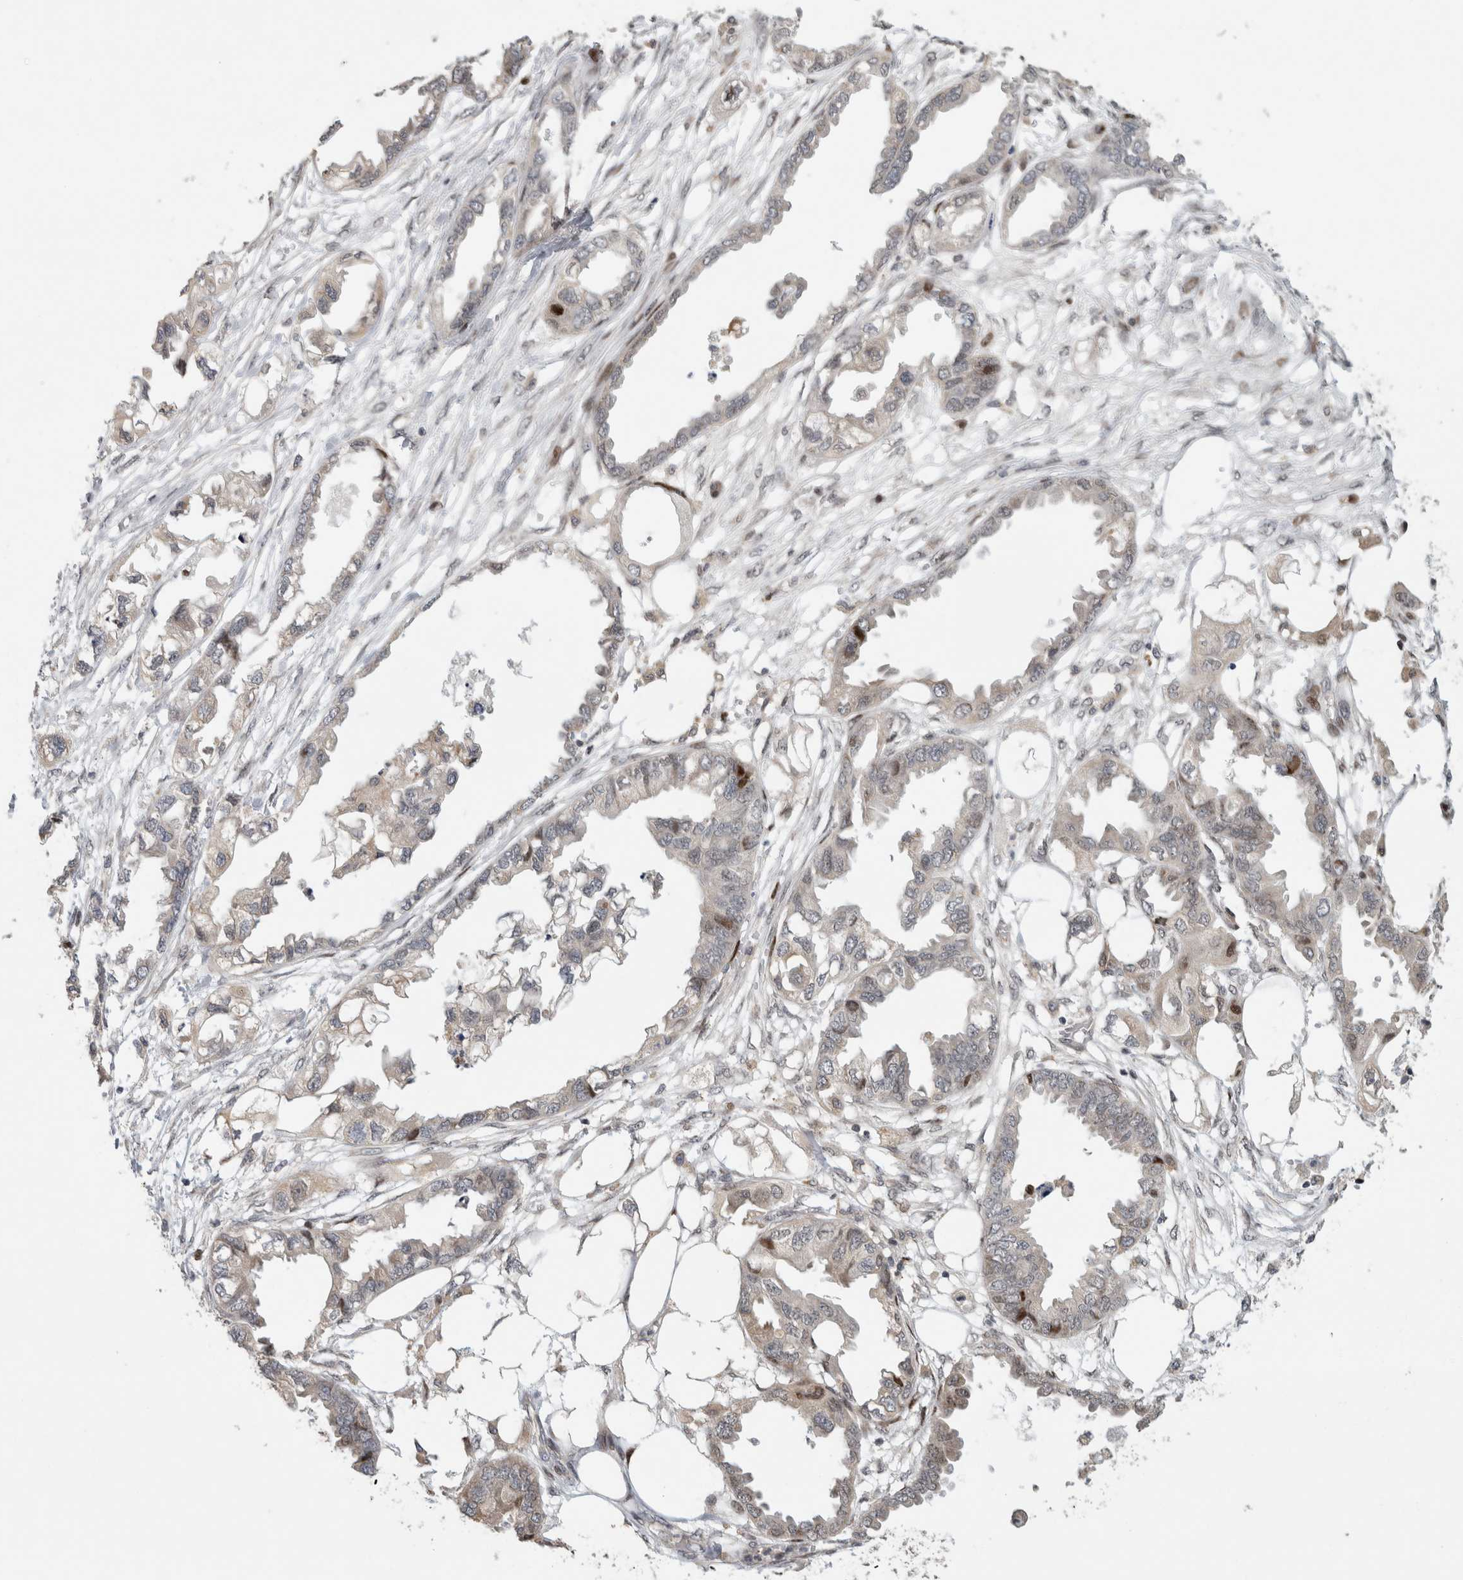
{"staining": {"intensity": "moderate", "quantity": "<25%", "location": "nuclear"}, "tissue": "endometrial cancer", "cell_type": "Tumor cells", "image_type": "cancer", "snomed": [{"axis": "morphology", "description": "Adenocarcinoma, NOS"}, {"axis": "morphology", "description": "Adenocarcinoma, metastatic, NOS"}, {"axis": "topography", "description": "Adipose tissue"}, {"axis": "topography", "description": "Endometrium"}], "caption": "Immunohistochemical staining of human endometrial cancer shows low levels of moderate nuclear staining in about <25% of tumor cells.", "gene": "C8orf58", "patient": {"sex": "female", "age": 67}}